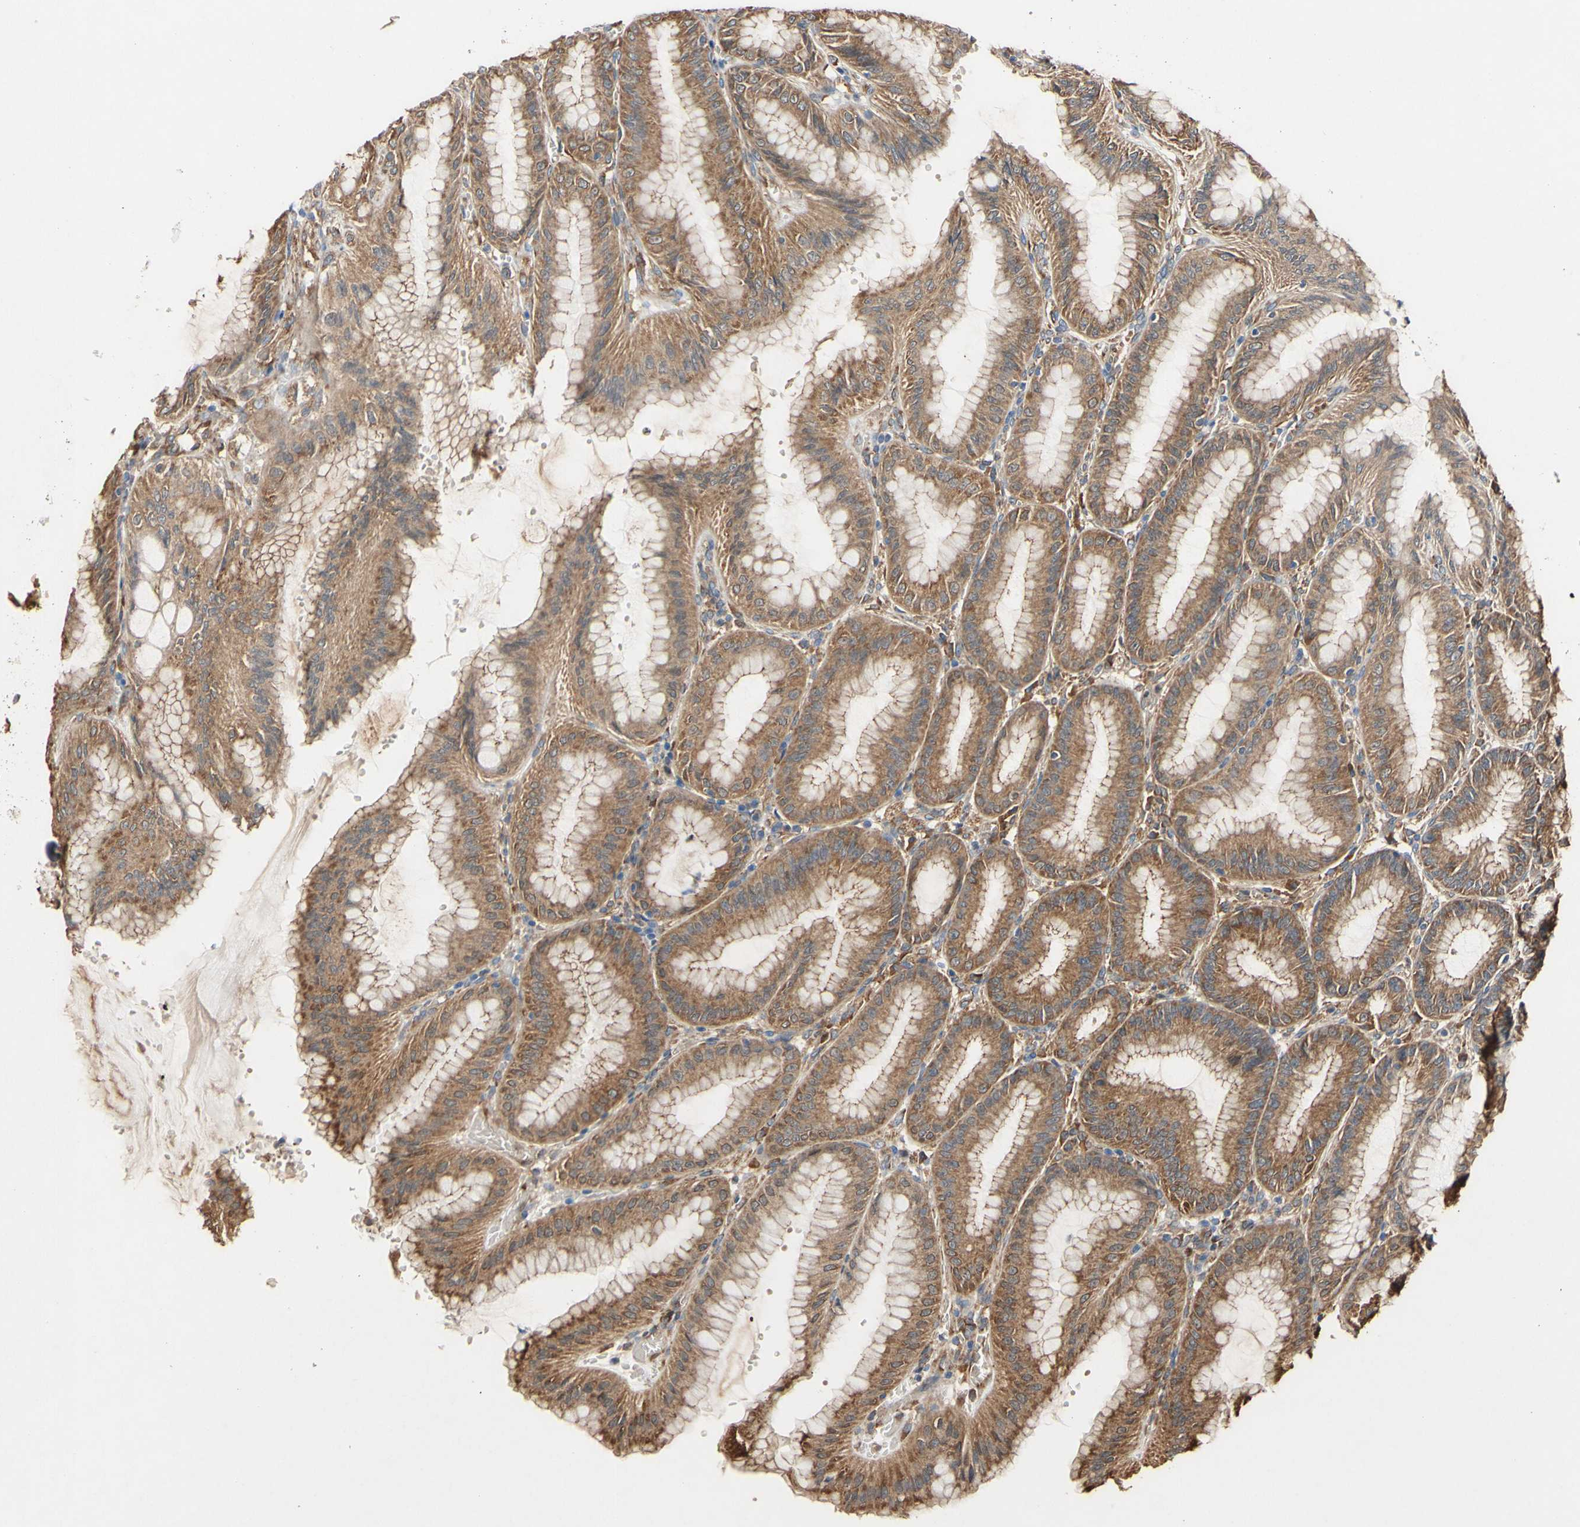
{"staining": {"intensity": "moderate", "quantity": ">75%", "location": "cytoplasmic/membranous"}, "tissue": "stomach", "cell_type": "Glandular cells", "image_type": "normal", "snomed": [{"axis": "morphology", "description": "Normal tissue, NOS"}, {"axis": "topography", "description": "Stomach, lower"}], "caption": "Immunohistochemical staining of normal stomach demonstrates moderate cytoplasmic/membranous protein expression in about >75% of glandular cells. (brown staining indicates protein expression, while blue staining denotes nuclei).", "gene": "PDGFB", "patient": {"sex": "male", "age": 71}}